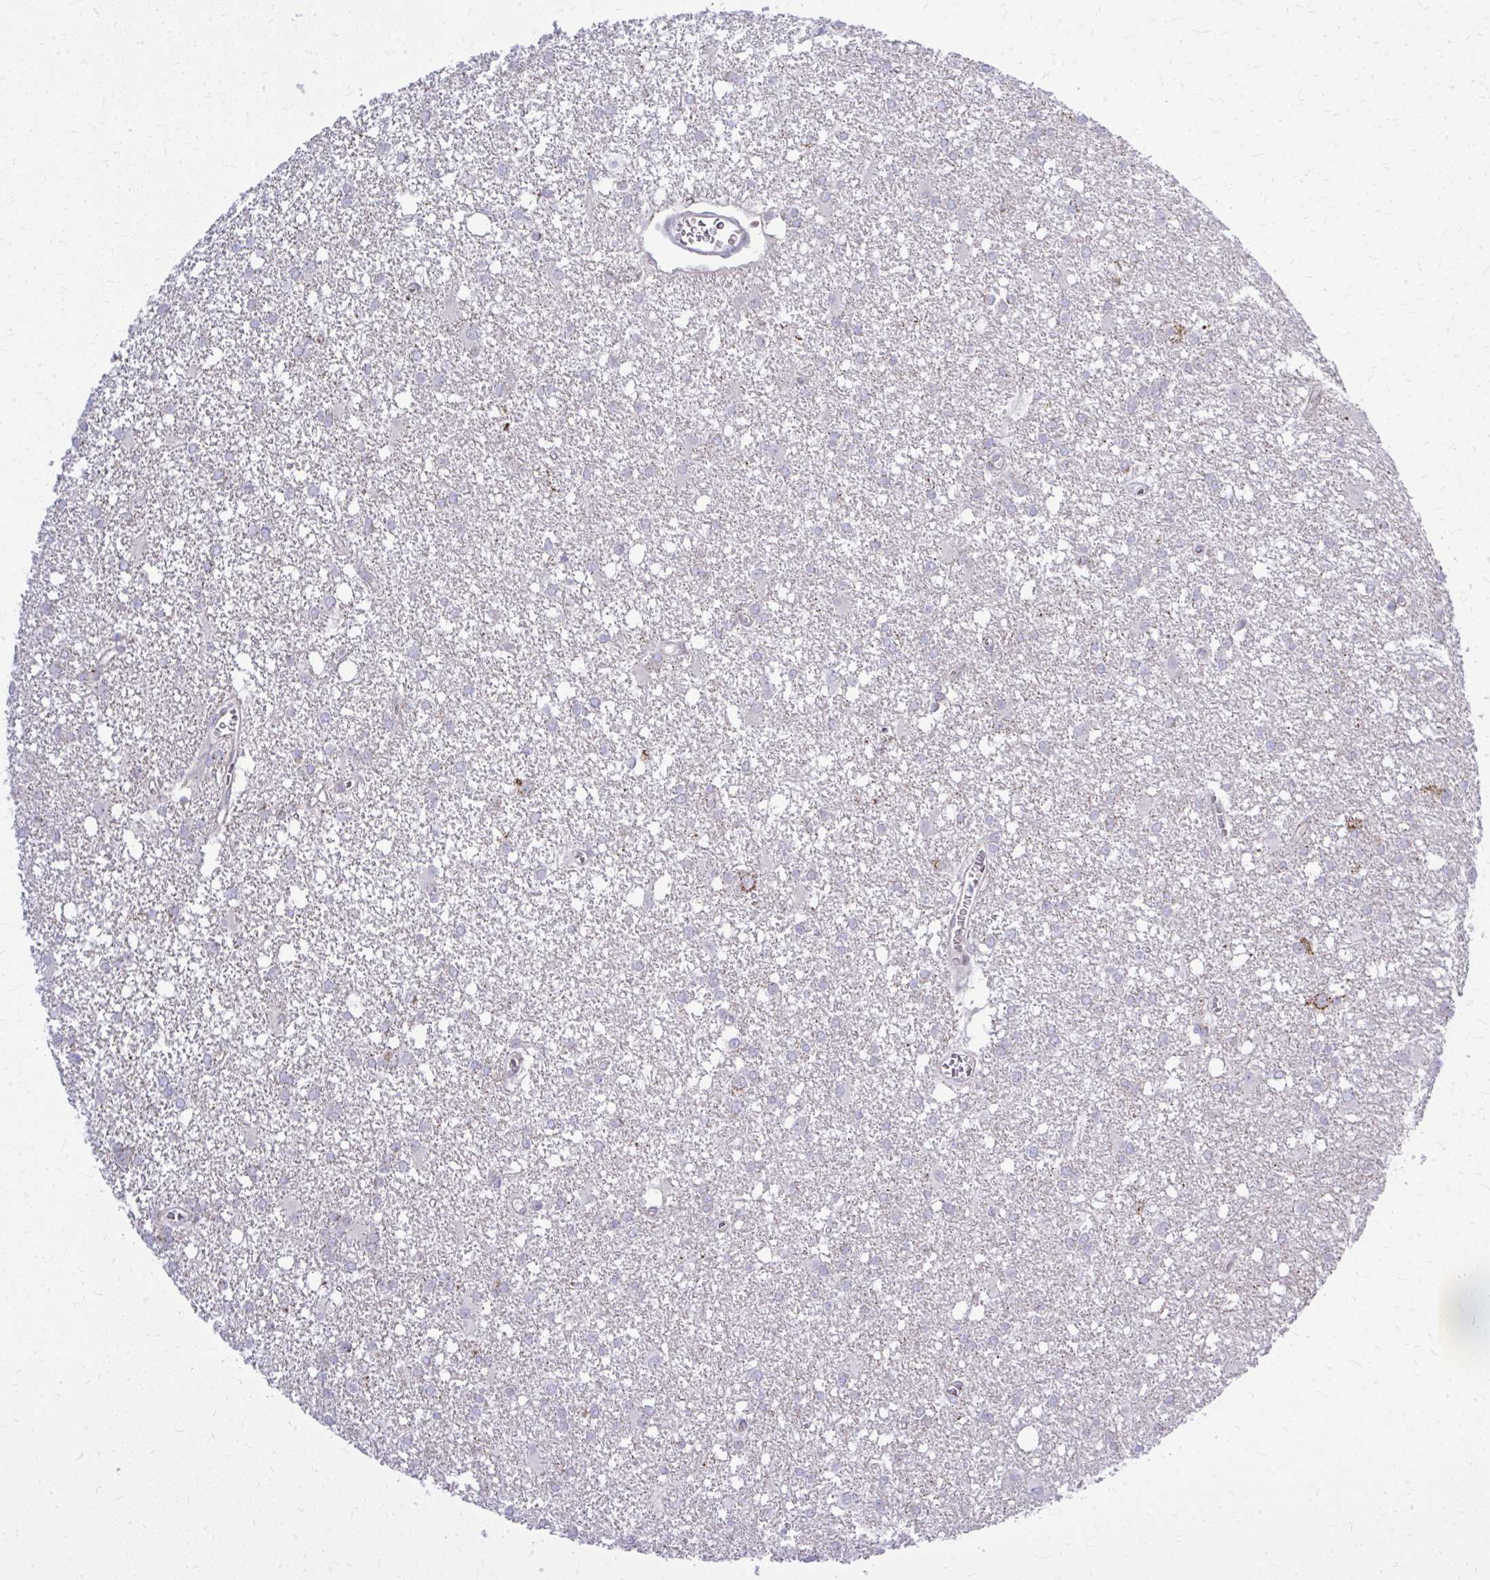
{"staining": {"intensity": "negative", "quantity": "none", "location": "none"}, "tissue": "glioma", "cell_type": "Tumor cells", "image_type": "cancer", "snomed": [{"axis": "morphology", "description": "Glioma, malignant, High grade"}, {"axis": "topography", "description": "Brain"}], "caption": "DAB immunohistochemical staining of malignant high-grade glioma exhibits no significant expression in tumor cells.", "gene": "ZNF362", "patient": {"sex": "male", "age": 48}}